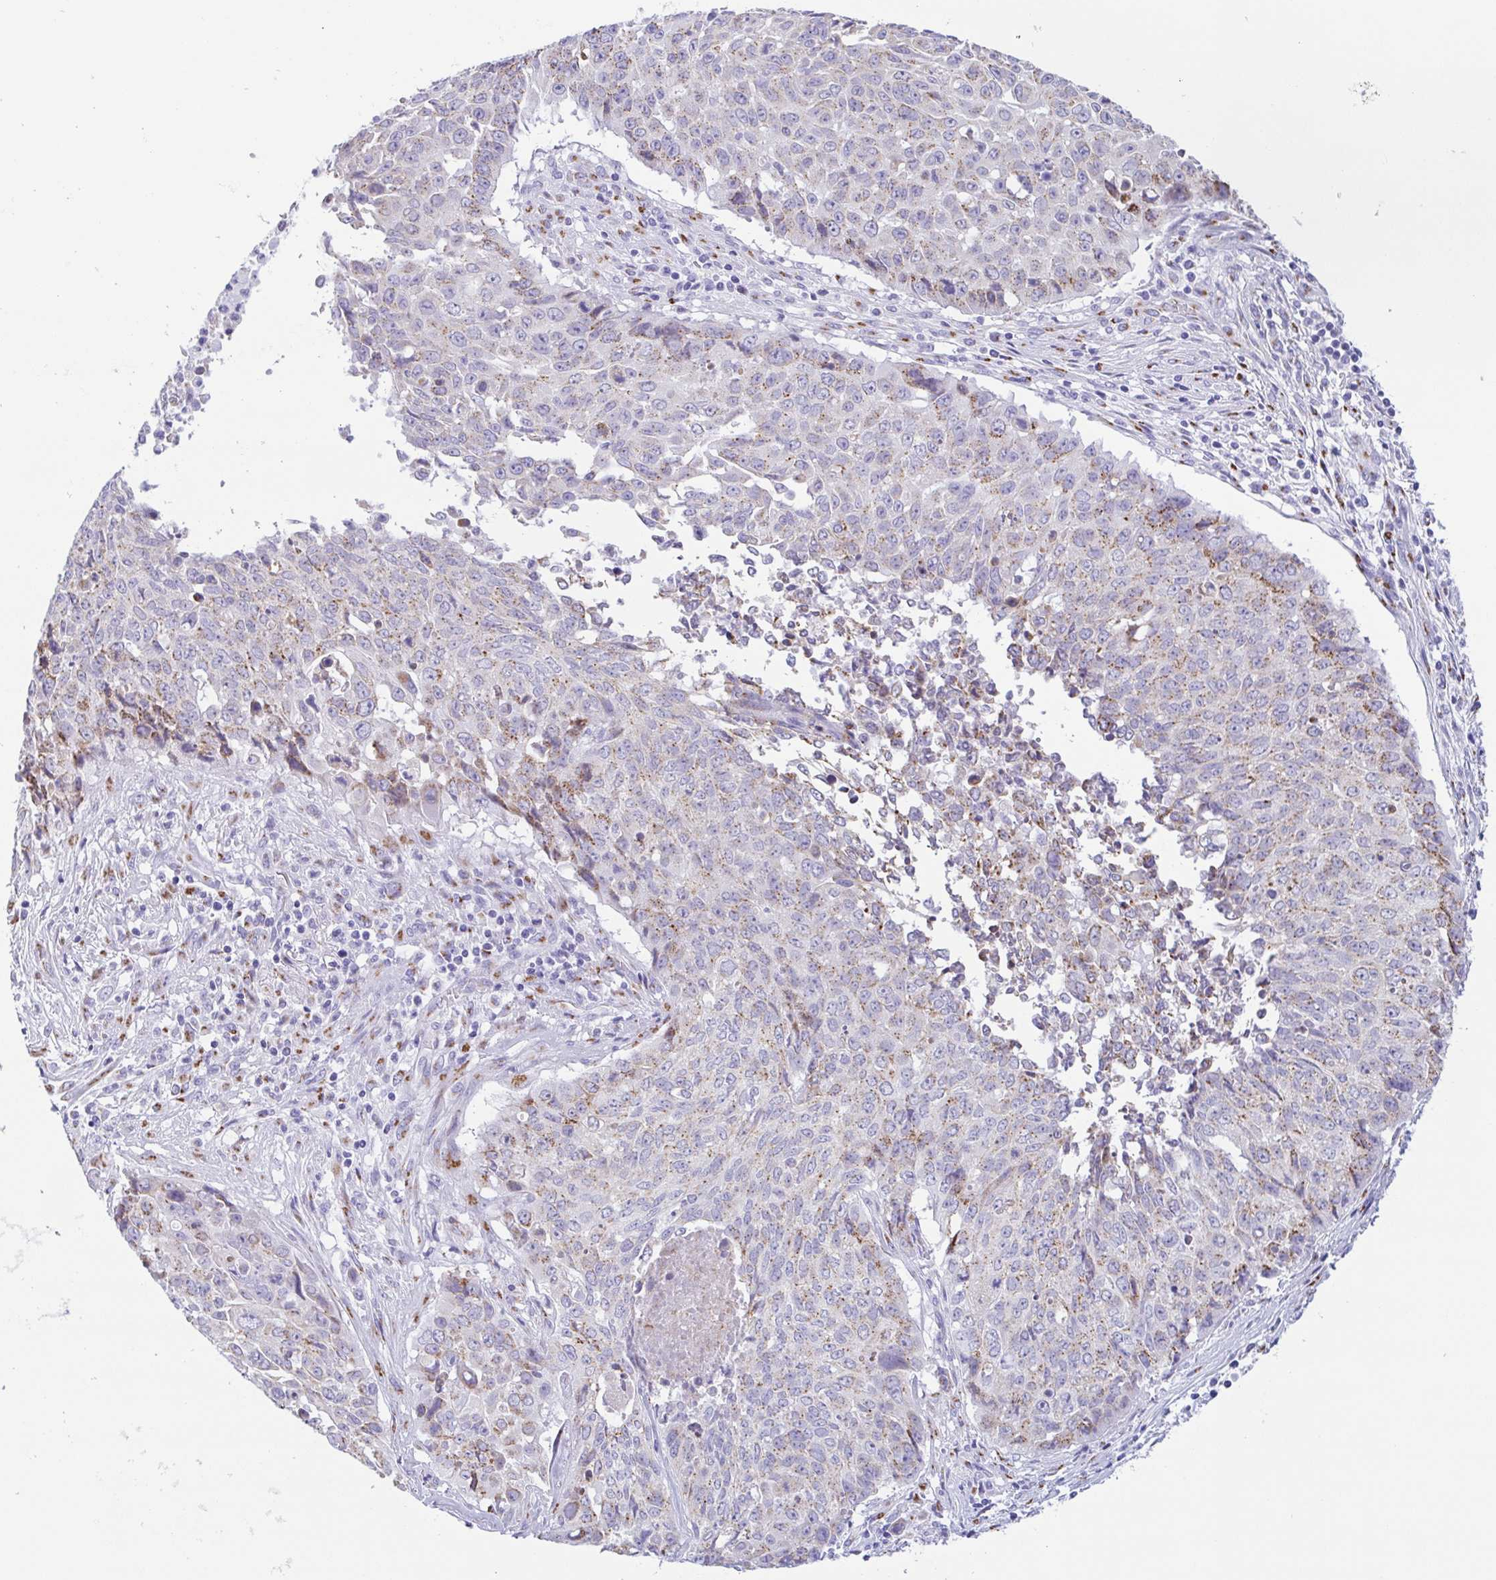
{"staining": {"intensity": "moderate", "quantity": "25%-75%", "location": "cytoplasmic/membranous"}, "tissue": "lung cancer", "cell_type": "Tumor cells", "image_type": "cancer", "snomed": [{"axis": "morphology", "description": "Normal tissue, NOS"}, {"axis": "morphology", "description": "Squamous cell carcinoma, NOS"}, {"axis": "topography", "description": "Bronchus"}, {"axis": "topography", "description": "Lung"}], "caption": "Brown immunohistochemical staining in human squamous cell carcinoma (lung) shows moderate cytoplasmic/membranous positivity in about 25%-75% of tumor cells. Immunohistochemistry (ihc) stains the protein in brown and the nuclei are stained blue.", "gene": "SULT1B1", "patient": {"sex": "male", "age": 64}}